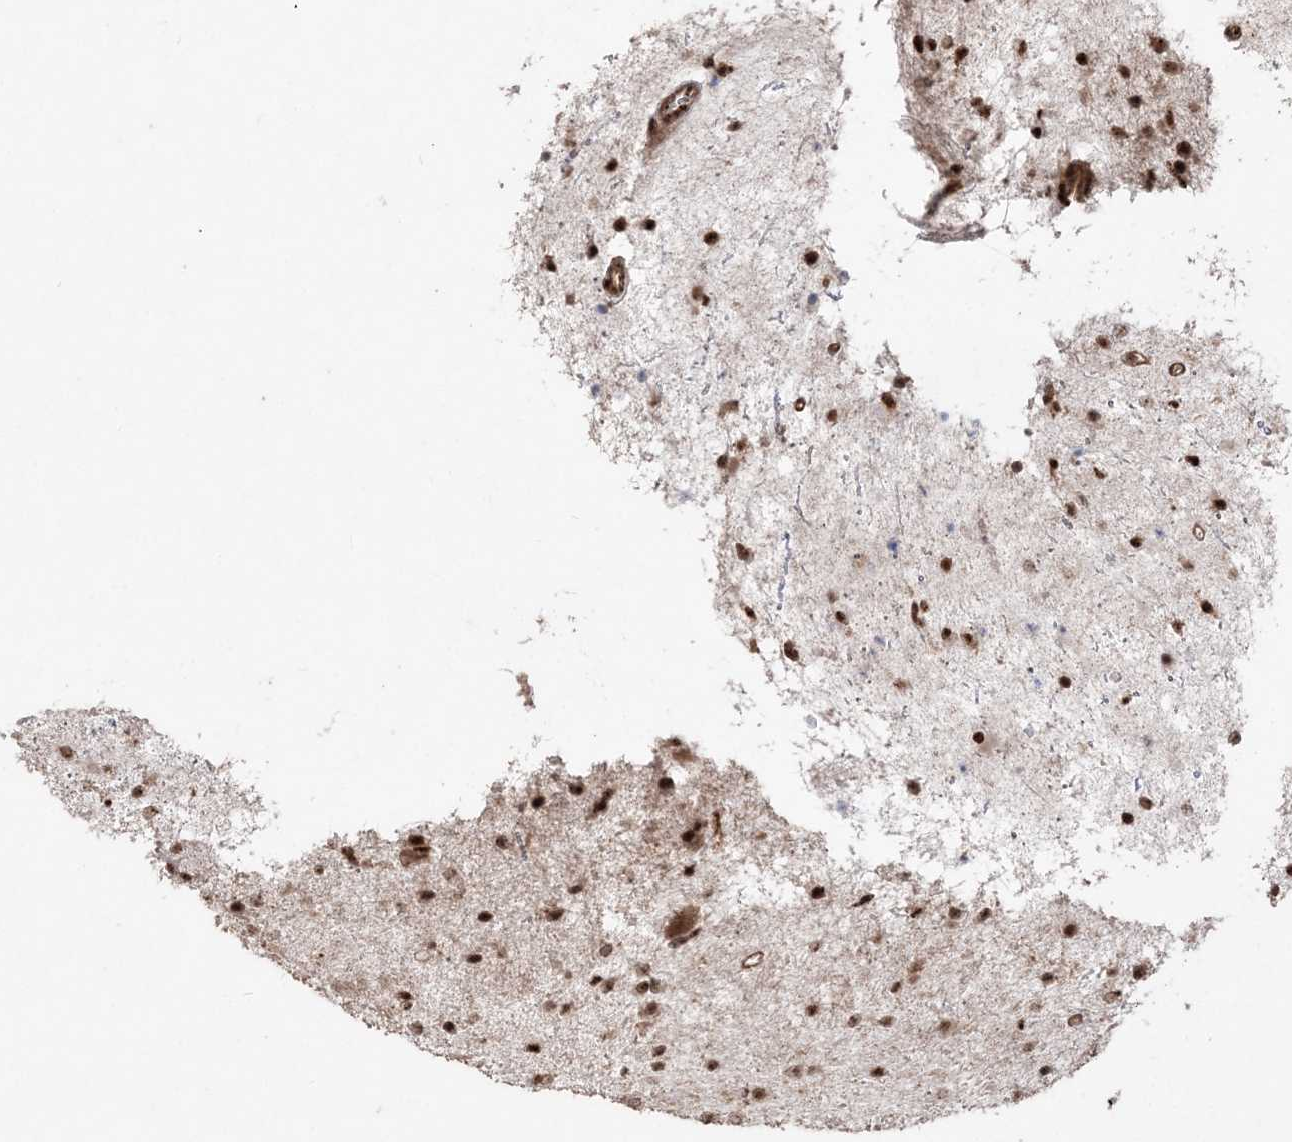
{"staining": {"intensity": "moderate", "quantity": ">75%", "location": "nuclear"}, "tissue": "glioma", "cell_type": "Tumor cells", "image_type": "cancer", "snomed": [{"axis": "morphology", "description": "Glioma, malignant, Low grade"}, {"axis": "topography", "description": "Cerebral cortex"}], "caption": "Immunohistochemical staining of malignant glioma (low-grade) displays medium levels of moderate nuclear protein staining in about >75% of tumor cells. Ihc stains the protein of interest in brown and the nuclei are stained blue.", "gene": "RBM17", "patient": {"sex": "female", "age": 39}}